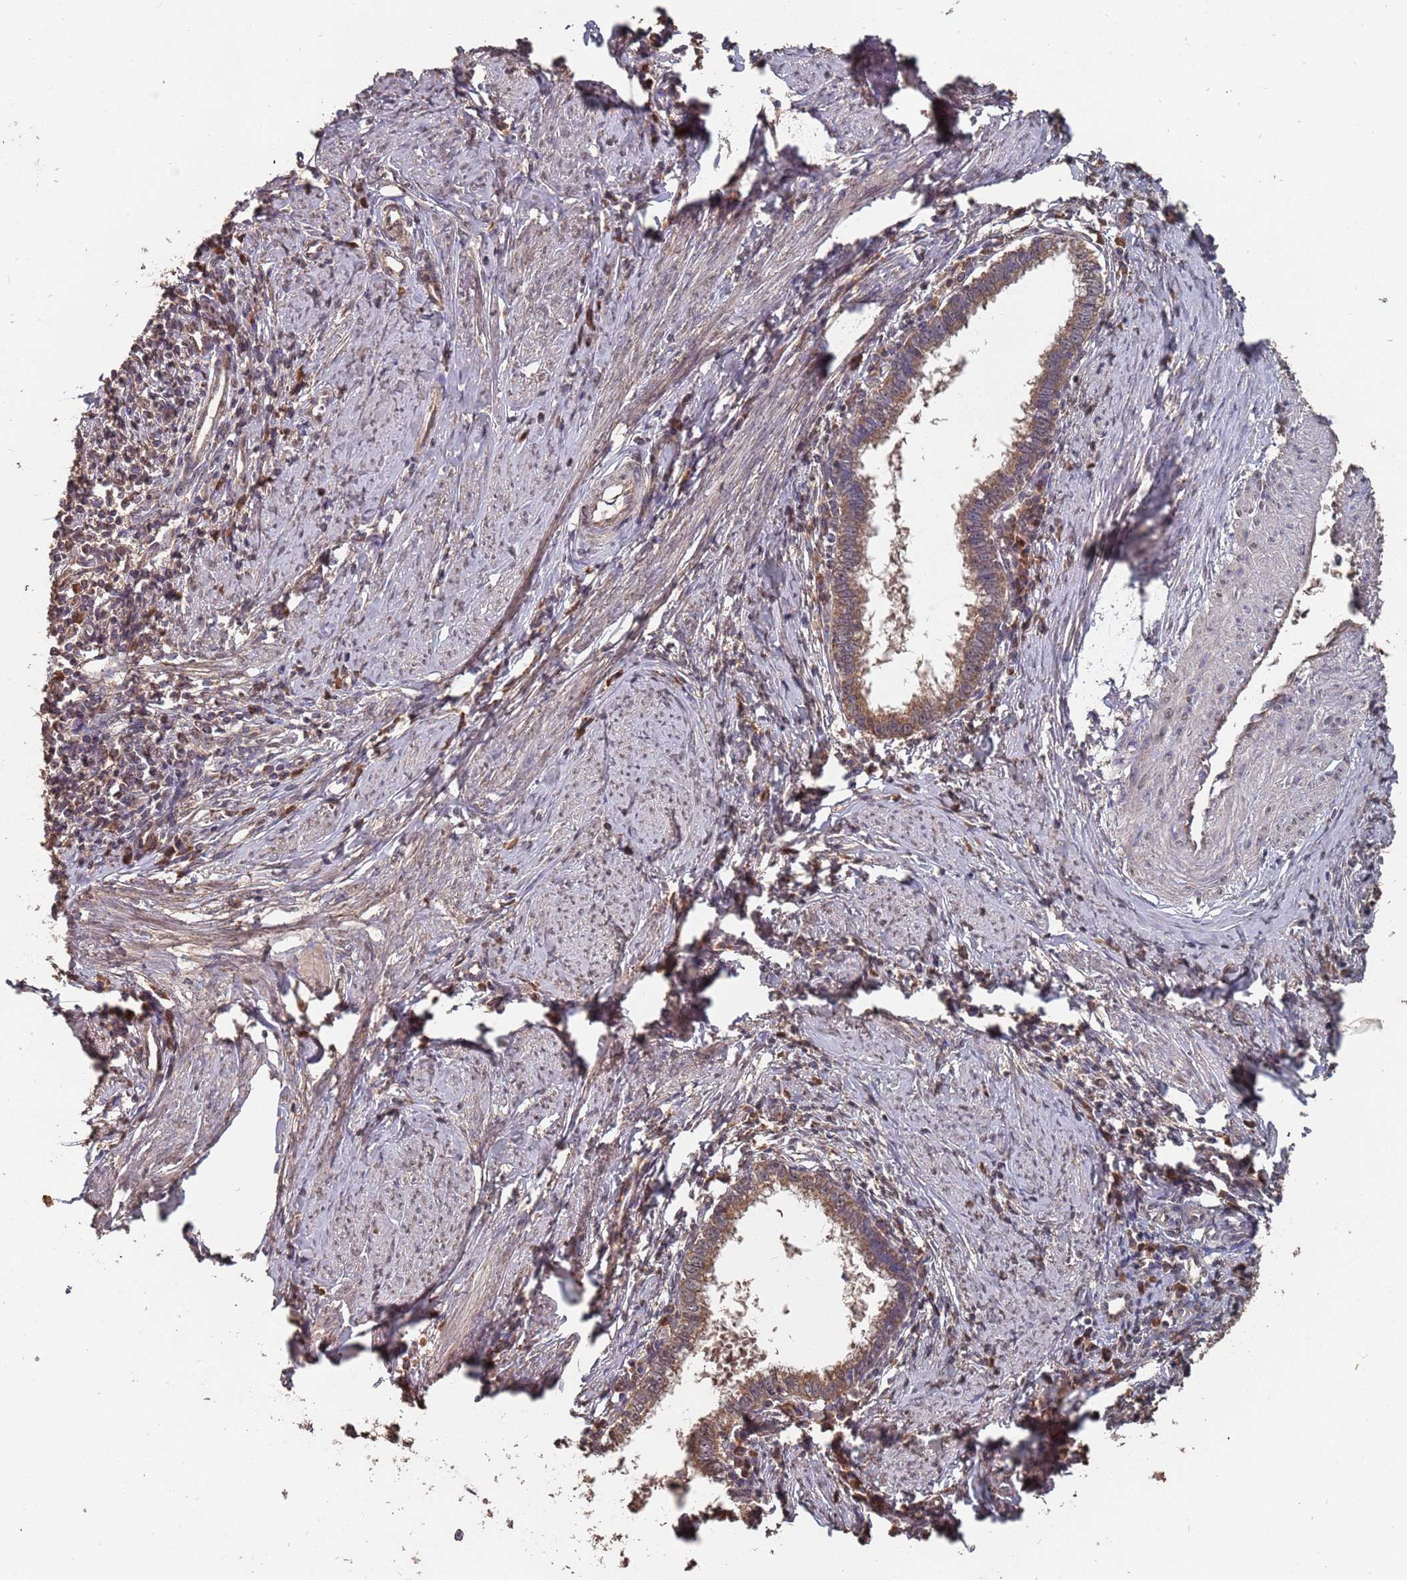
{"staining": {"intensity": "moderate", "quantity": ">75%", "location": "cytoplasmic/membranous"}, "tissue": "cervical cancer", "cell_type": "Tumor cells", "image_type": "cancer", "snomed": [{"axis": "morphology", "description": "Adenocarcinoma, NOS"}, {"axis": "topography", "description": "Cervix"}], "caption": "An IHC image of neoplastic tissue is shown. Protein staining in brown highlights moderate cytoplasmic/membranous positivity in adenocarcinoma (cervical) within tumor cells.", "gene": "PRORP", "patient": {"sex": "female", "age": 36}}